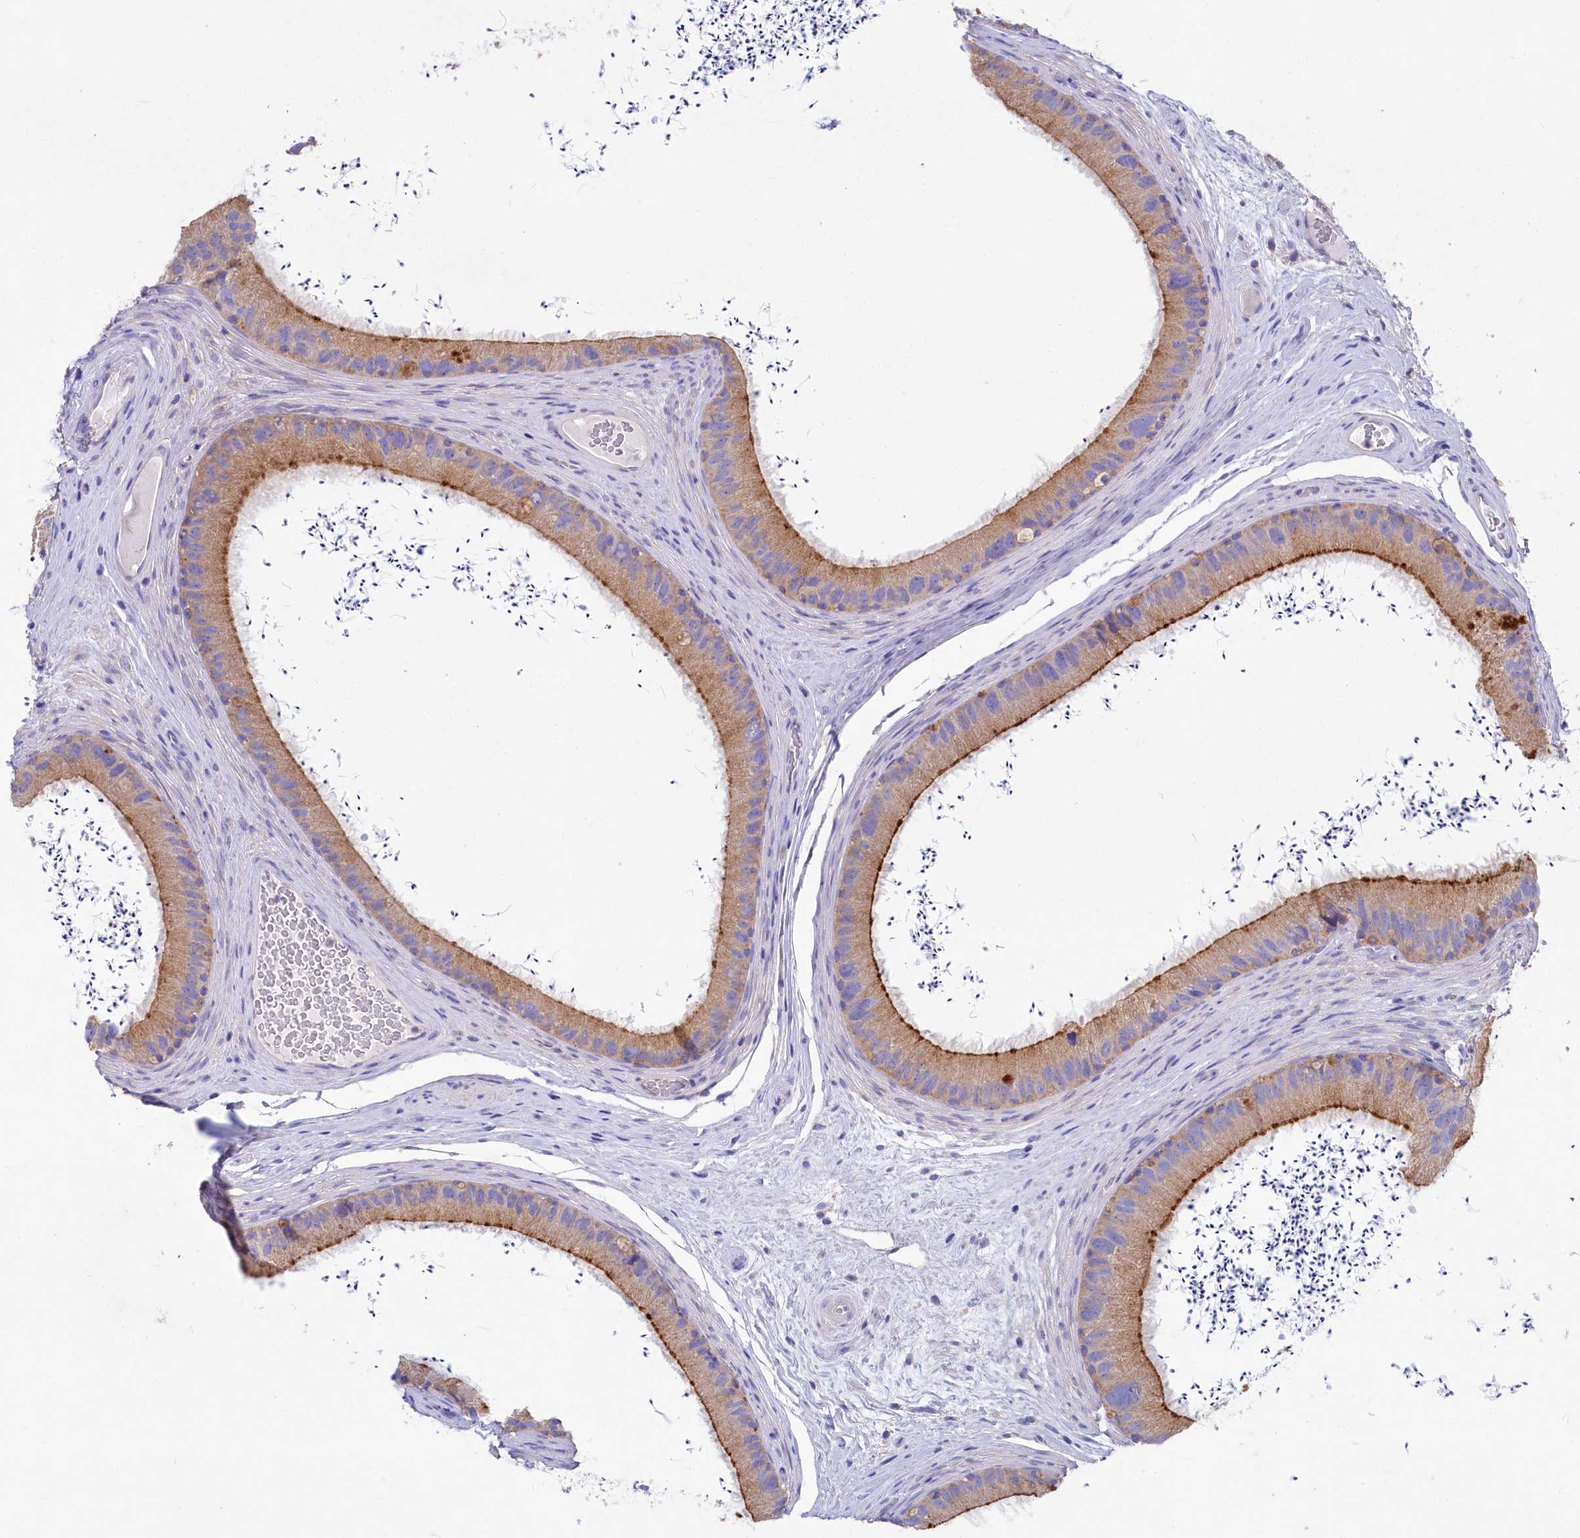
{"staining": {"intensity": "strong", "quantity": "25%-75%", "location": "cytoplasmic/membranous"}, "tissue": "epididymis", "cell_type": "Glandular cells", "image_type": "normal", "snomed": [{"axis": "morphology", "description": "Normal tissue, NOS"}, {"axis": "topography", "description": "Epididymis, spermatic cord, NOS"}], "caption": "Strong cytoplasmic/membranous positivity for a protein is seen in approximately 25%-75% of glandular cells of benign epididymis using immunohistochemistry.", "gene": "VPS26B", "patient": {"sex": "male", "age": 50}}